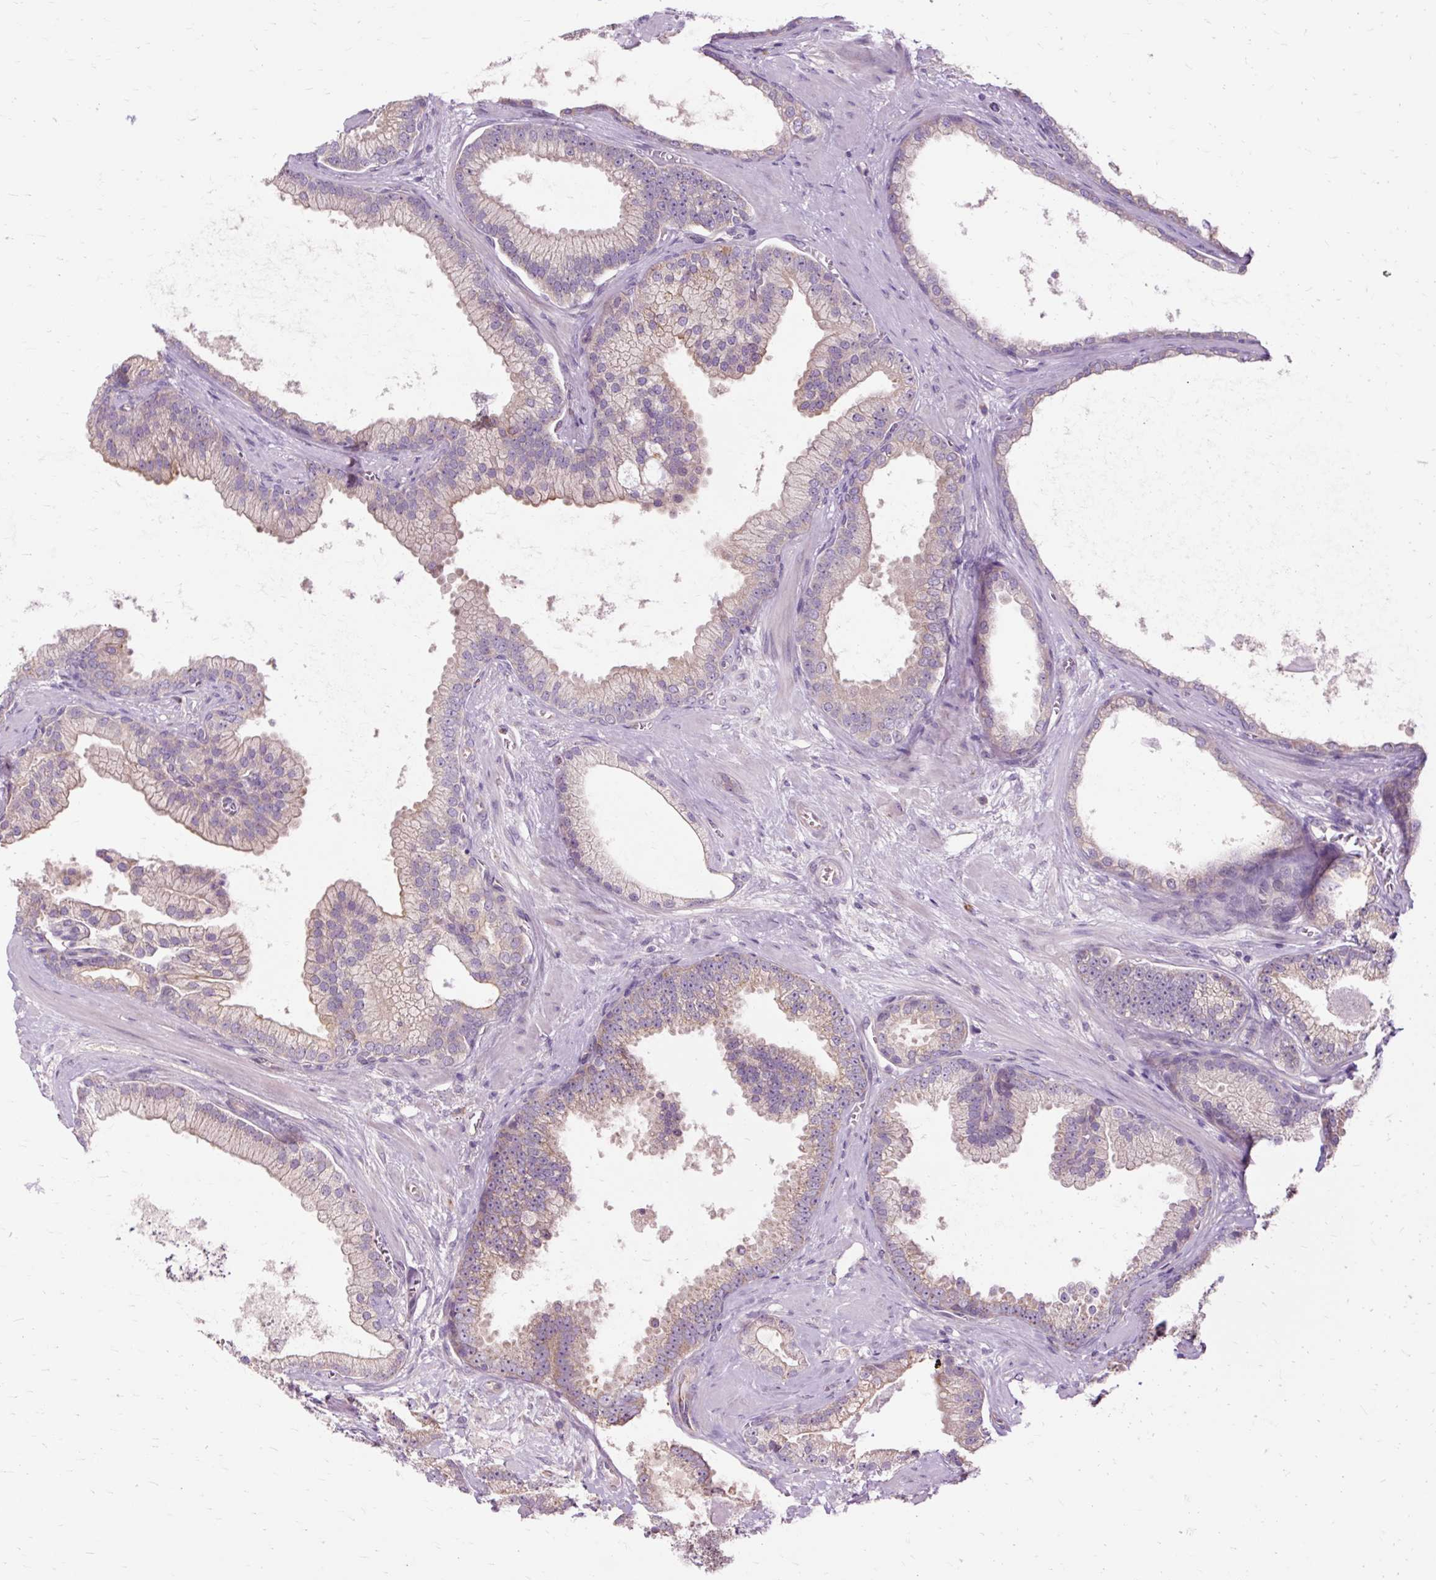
{"staining": {"intensity": "moderate", "quantity": ">75%", "location": "cytoplasmic/membranous"}, "tissue": "prostate cancer", "cell_type": "Tumor cells", "image_type": "cancer", "snomed": [{"axis": "morphology", "description": "Adenocarcinoma, High grade"}, {"axis": "topography", "description": "Prostate"}], "caption": "DAB immunohistochemical staining of human prostate cancer displays moderate cytoplasmic/membranous protein staining in approximately >75% of tumor cells.", "gene": "PDZD2", "patient": {"sex": "male", "age": 68}}